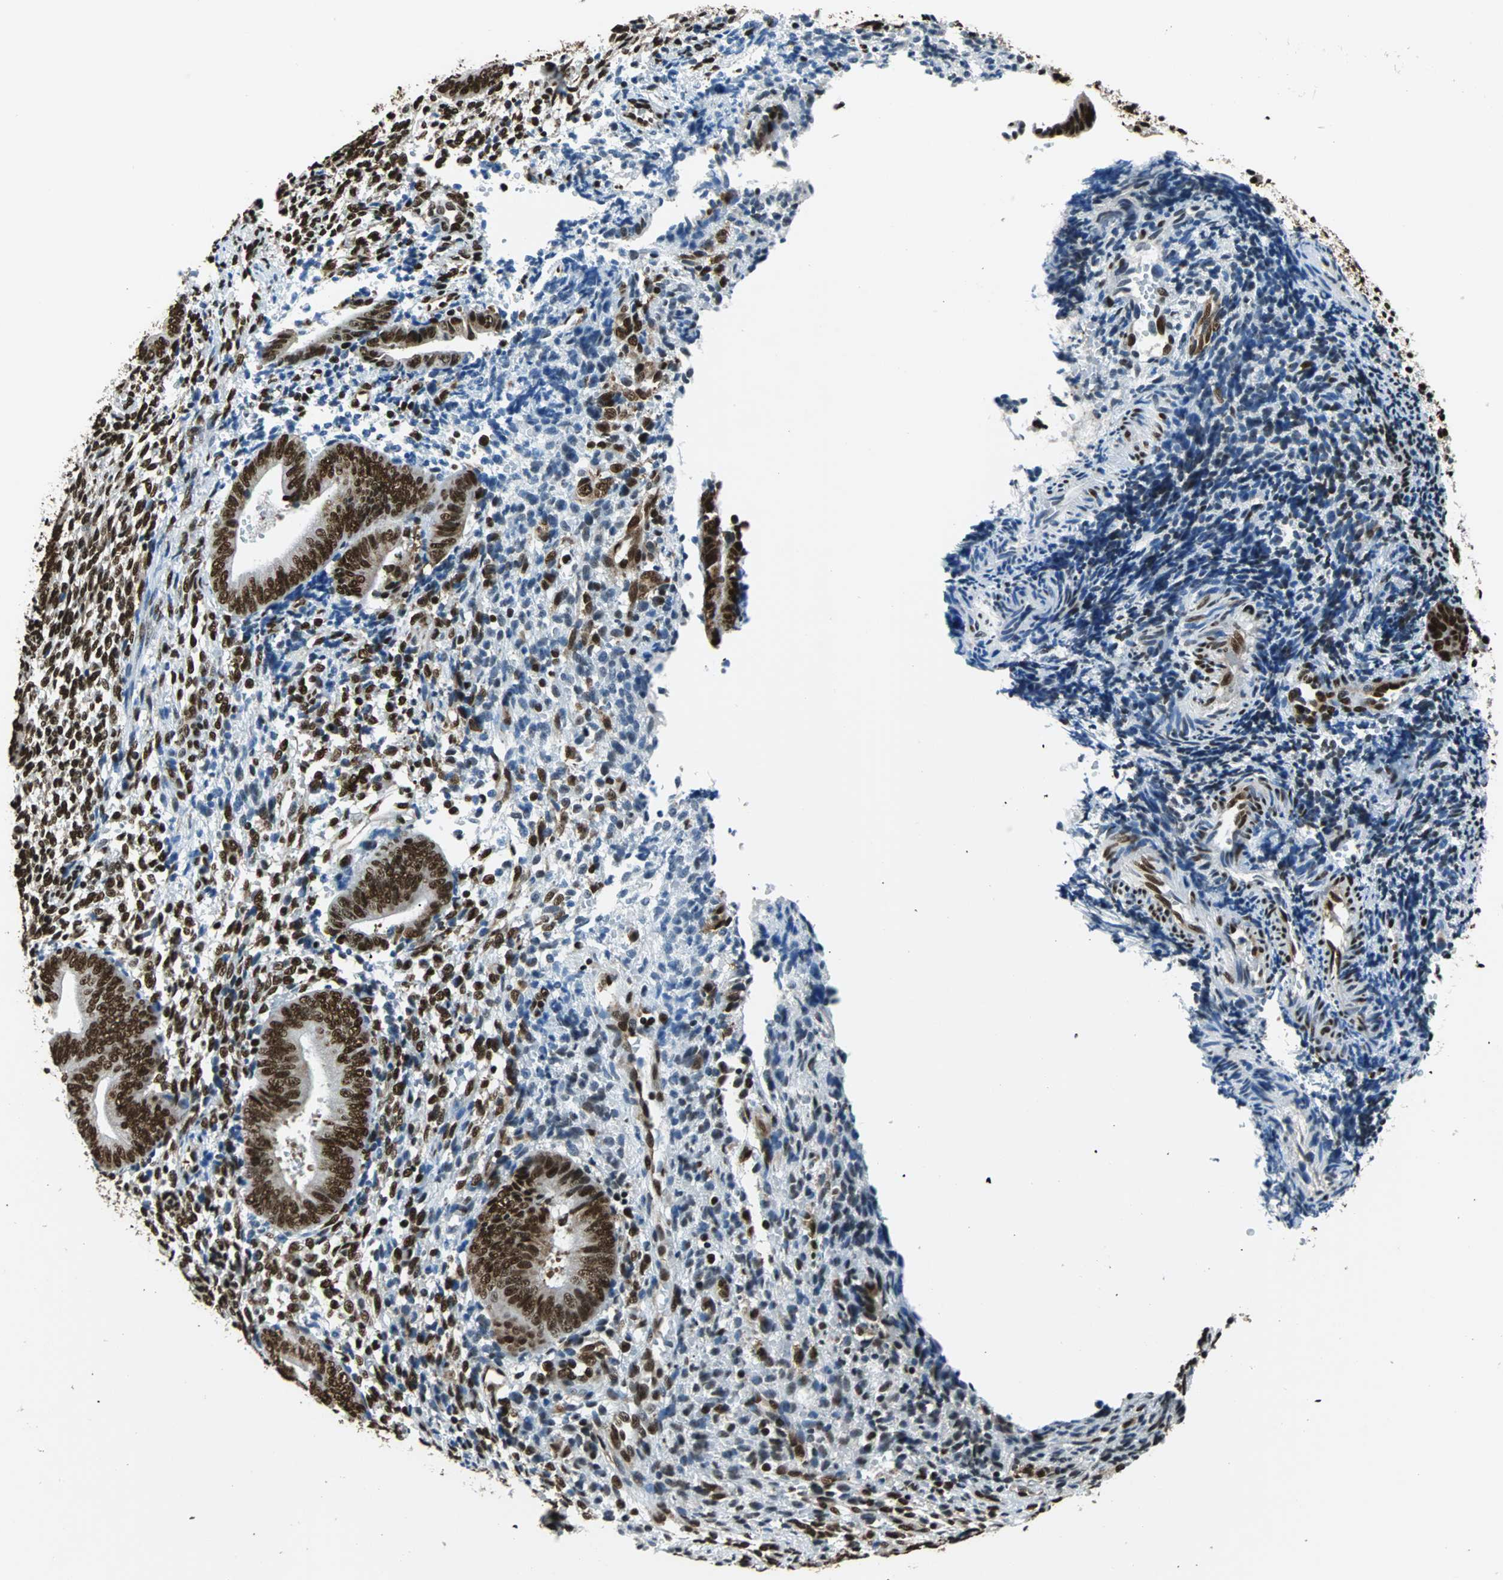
{"staining": {"intensity": "strong", "quantity": "25%-75%", "location": "nuclear"}, "tissue": "endometrium", "cell_type": "Cells in endometrial stroma", "image_type": "normal", "snomed": [{"axis": "morphology", "description": "Normal tissue, NOS"}, {"axis": "topography", "description": "Uterus"}, {"axis": "topography", "description": "Endometrium"}], "caption": "A high-resolution histopathology image shows IHC staining of unremarkable endometrium, which shows strong nuclear positivity in approximately 25%-75% of cells in endometrial stroma.", "gene": "FUBP1", "patient": {"sex": "female", "age": 33}}